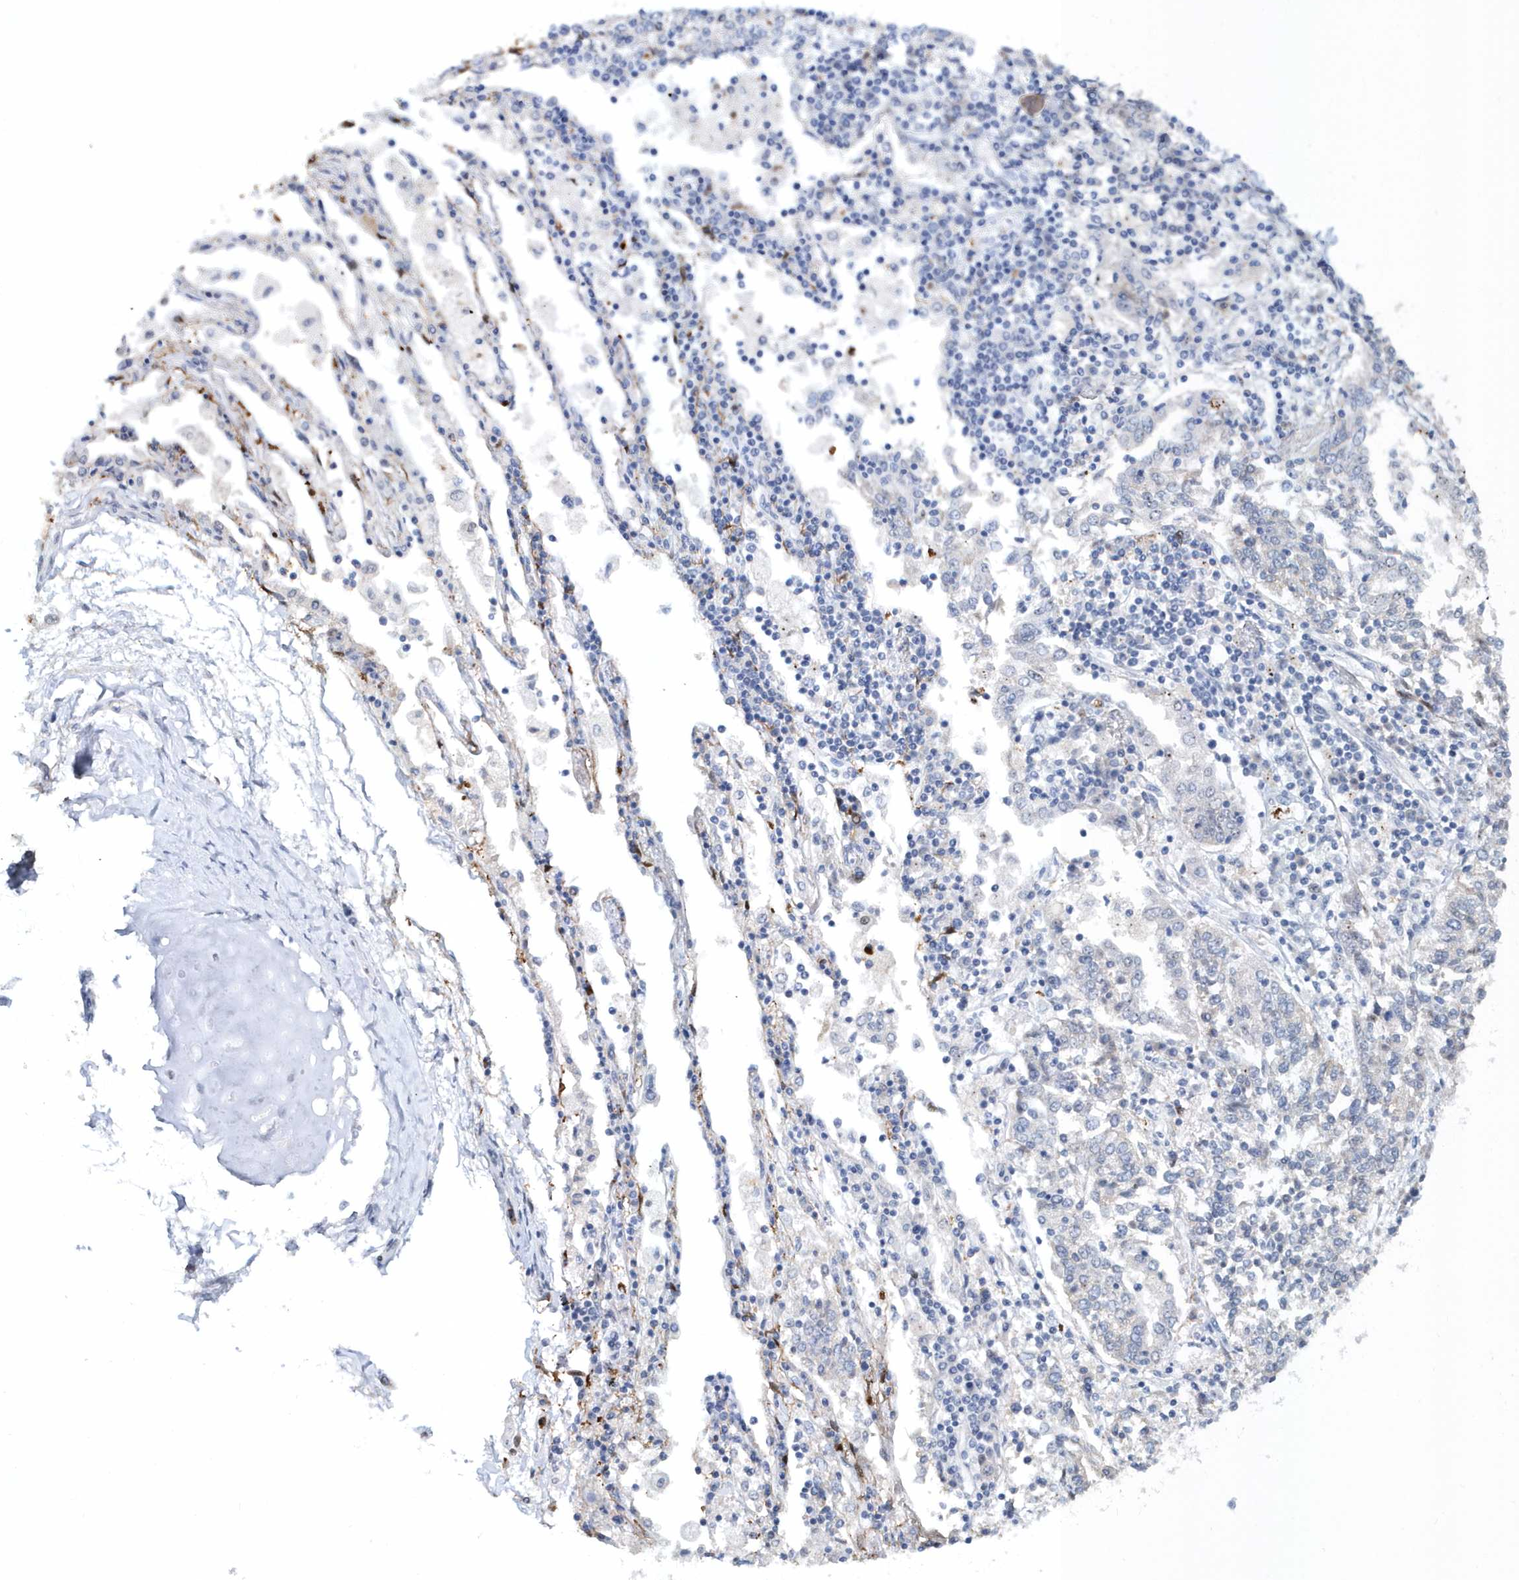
{"staining": {"intensity": "negative", "quantity": "none", "location": "none"}, "tissue": "lung cancer", "cell_type": "Tumor cells", "image_type": "cancer", "snomed": [{"axis": "morphology", "description": "Normal tissue, NOS"}, {"axis": "morphology", "description": "Squamous cell carcinoma, NOS"}, {"axis": "topography", "description": "Cartilage tissue"}, {"axis": "topography", "description": "Lung"}, {"axis": "topography", "description": "Peripheral nerve tissue"}], "caption": "A histopathology image of human lung cancer is negative for staining in tumor cells.", "gene": "ASCL4", "patient": {"sex": "female", "age": 49}}